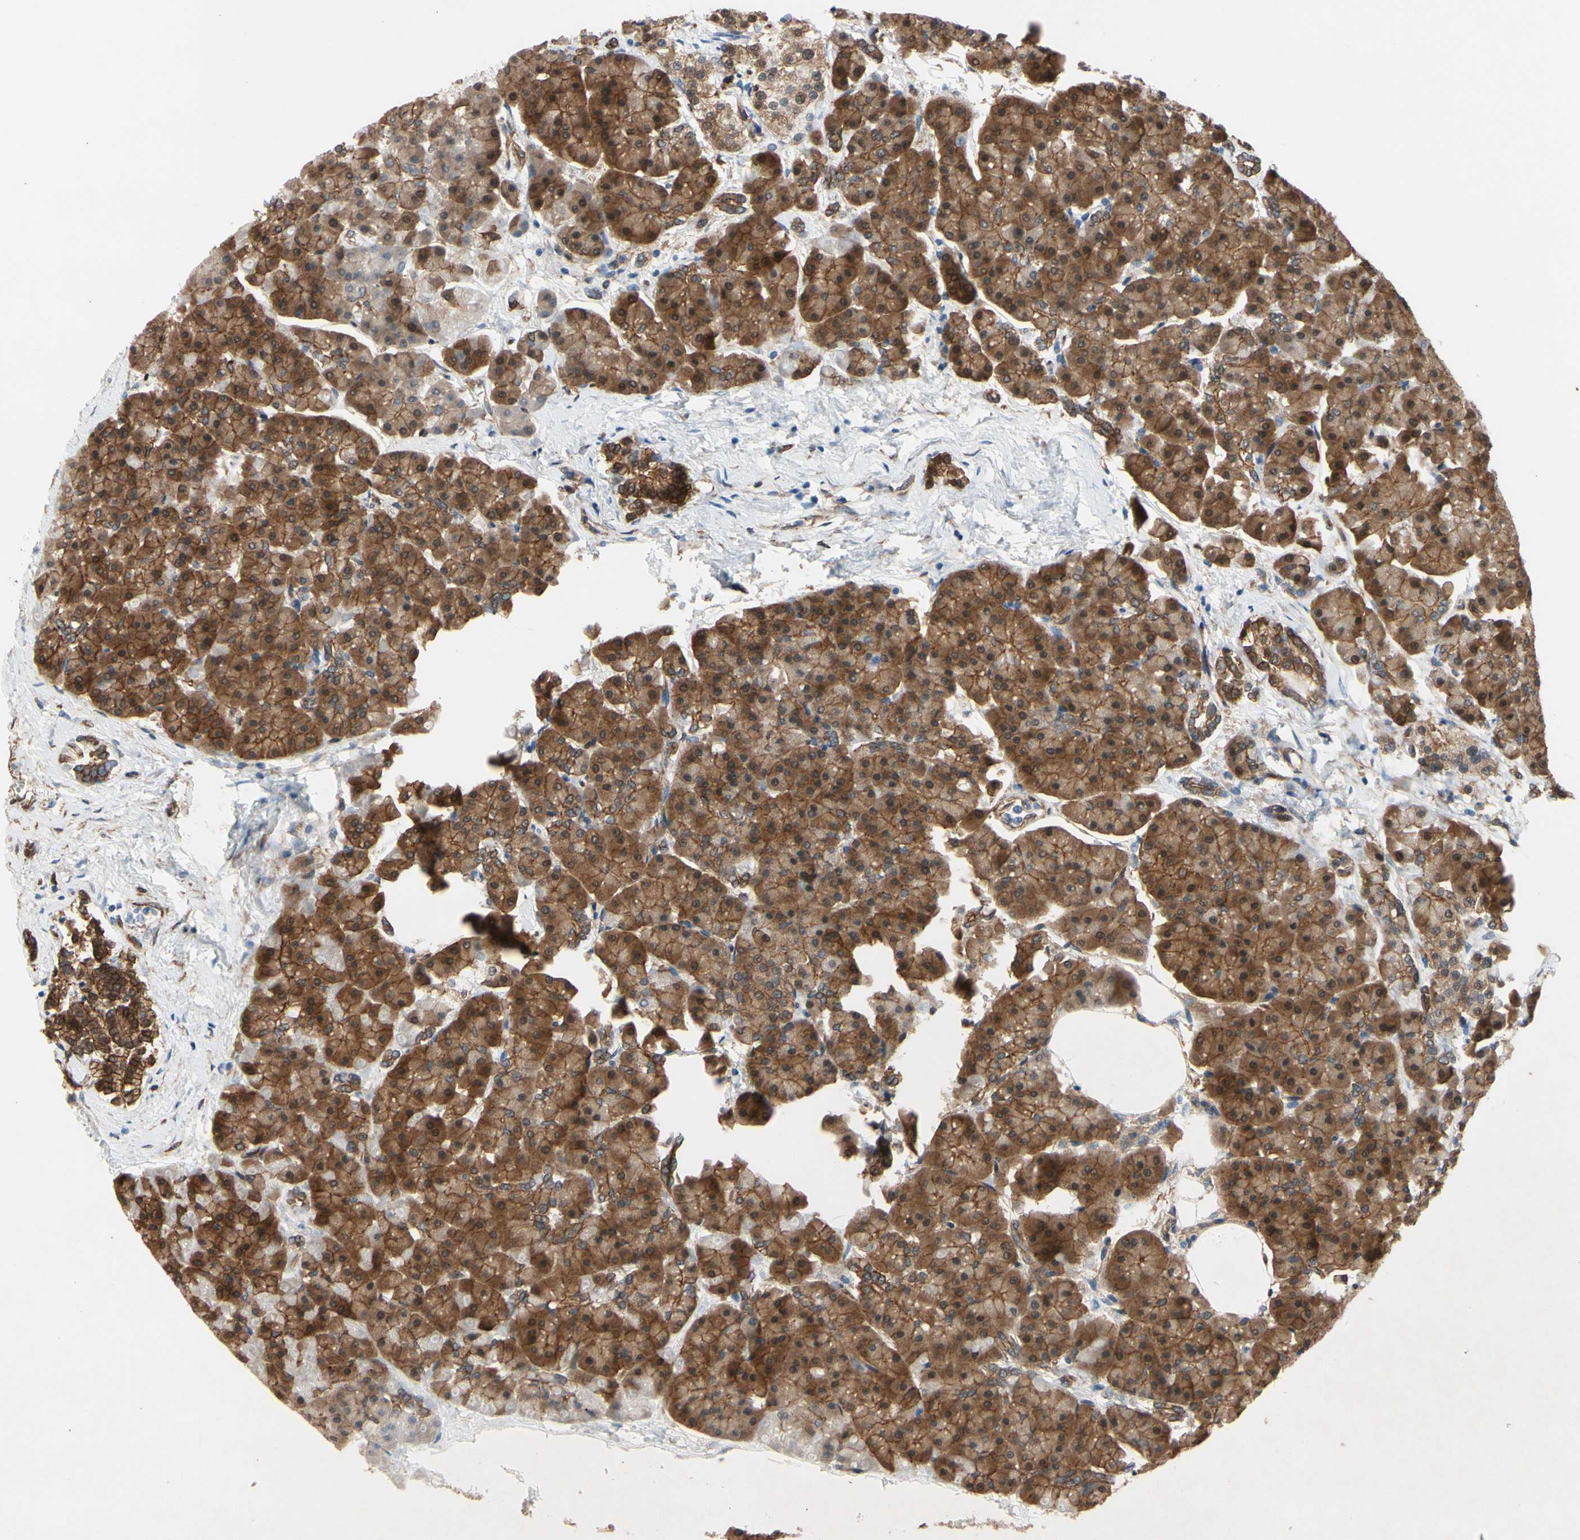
{"staining": {"intensity": "moderate", "quantity": ">75%", "location": "cytoplasmic/membranous"}, "tissue": "pancreas", "cell_type": "Exocrine glandular cells", "image_type": "normal", "snomed": [{"axis": "morphology", "description": "Normal tissue, NOS"}, {"axis": "topography", "description": "Pancreas"}], "caption": "This micrograph displays immunohistochemistry staining of unremarkable pancreas, with medium moderate cytoplasmic/membranous positivity in approximately >75% of exocrine glandular cells.", "gene": "CTTNBP2", "patient": {"sex": "female", "age": 70}}